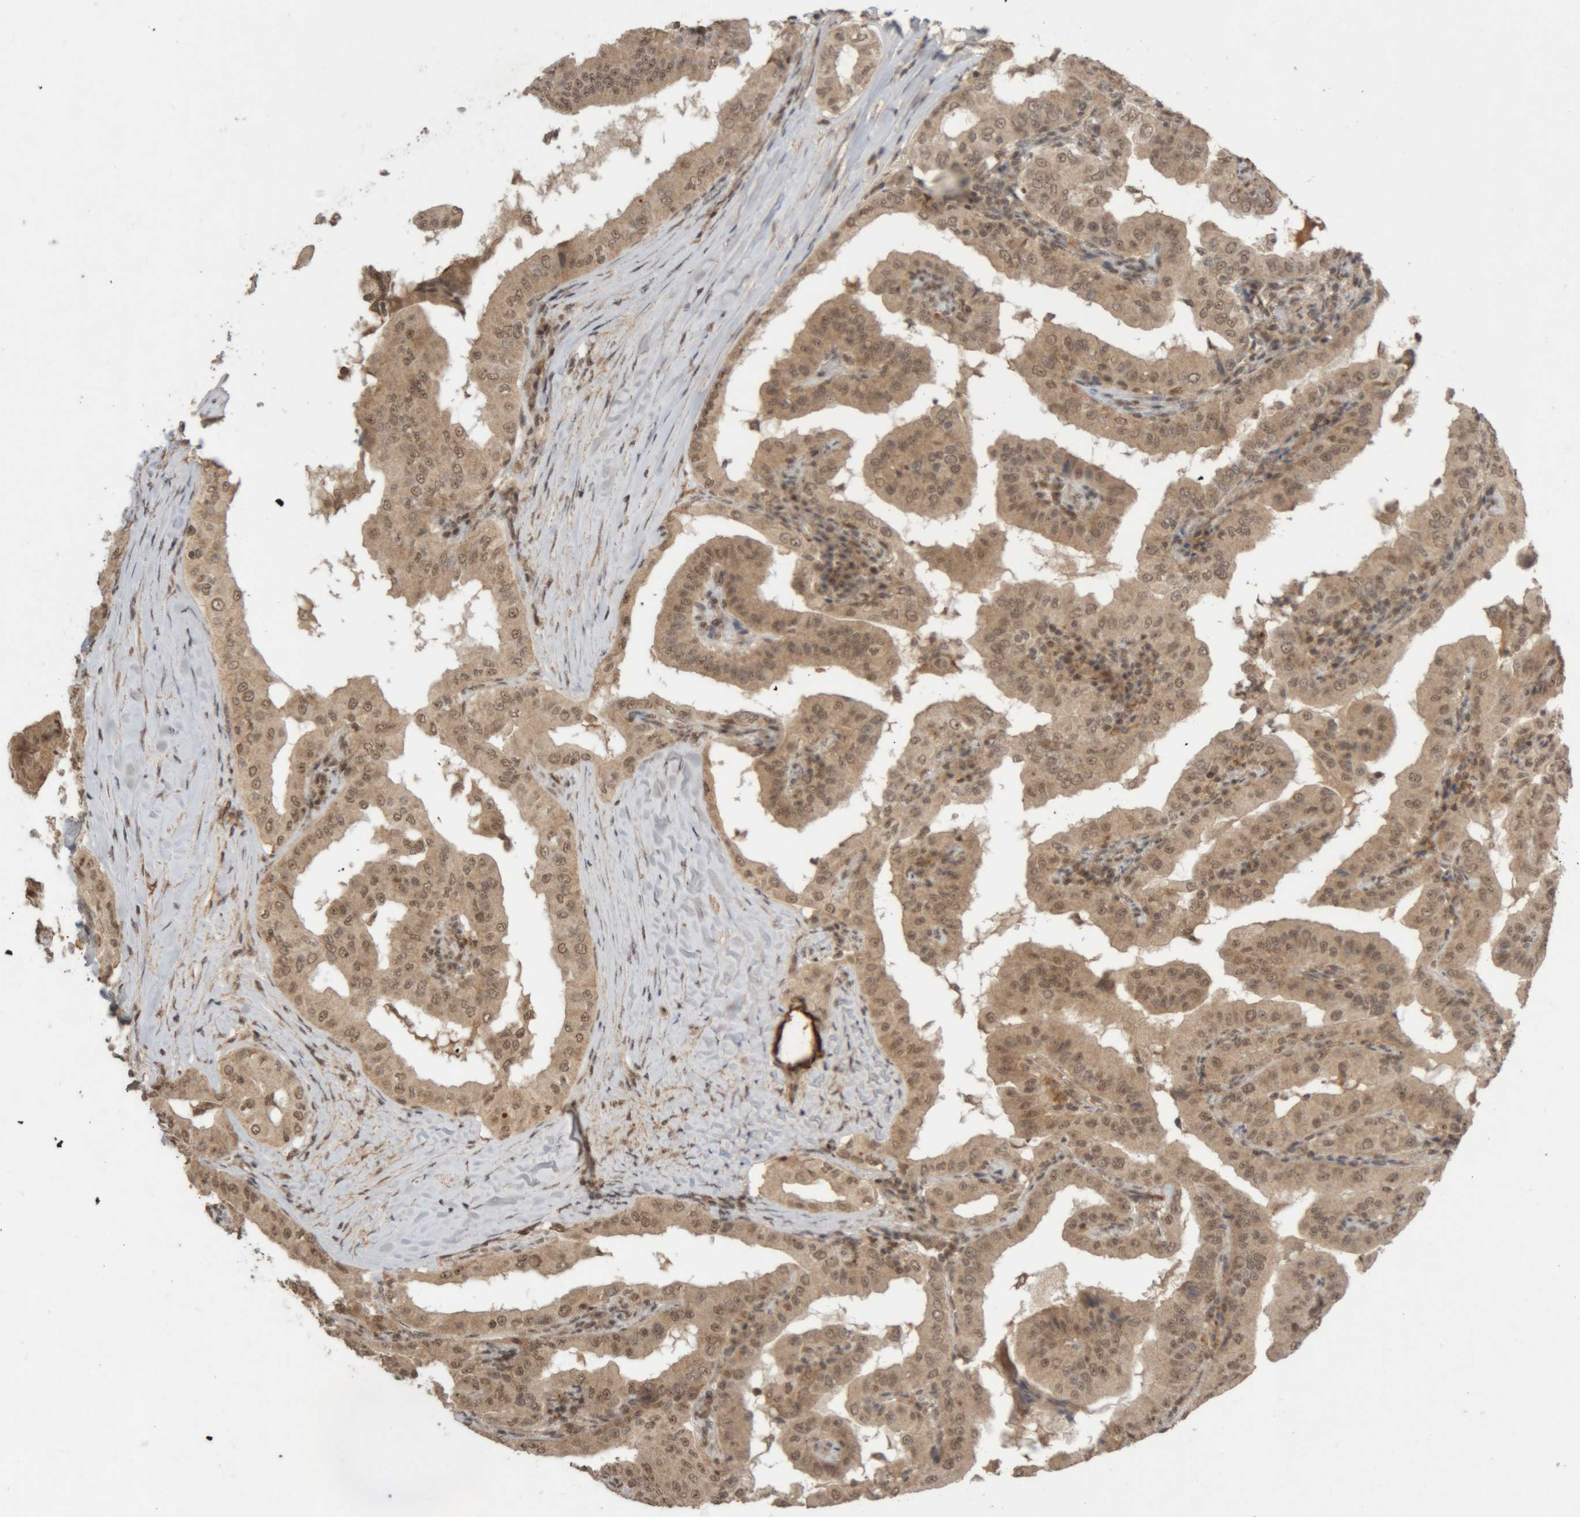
{"staining": {"intensity": "moderate", "quantity": ">75%", "location": "cytoplasmic/membranous,nuclear"}, "tissue": "thyroid cancer", "cell_type": "Tumor cells", "image_type": "cancer", "snomed": [{"axis": "morphology", "description": "Papillary adenocarcinoma, NOS"}, {"axis": "topography", "description": "Thyroid gland"}], "caption": "An image of human thyroid cancer stained for a protein exhibits moderate cytoplasmic/membranous and nuclear brown staining in tumor cells.", "gene": "KEAP1", "patient": {"sex": "male", "age": 33}}